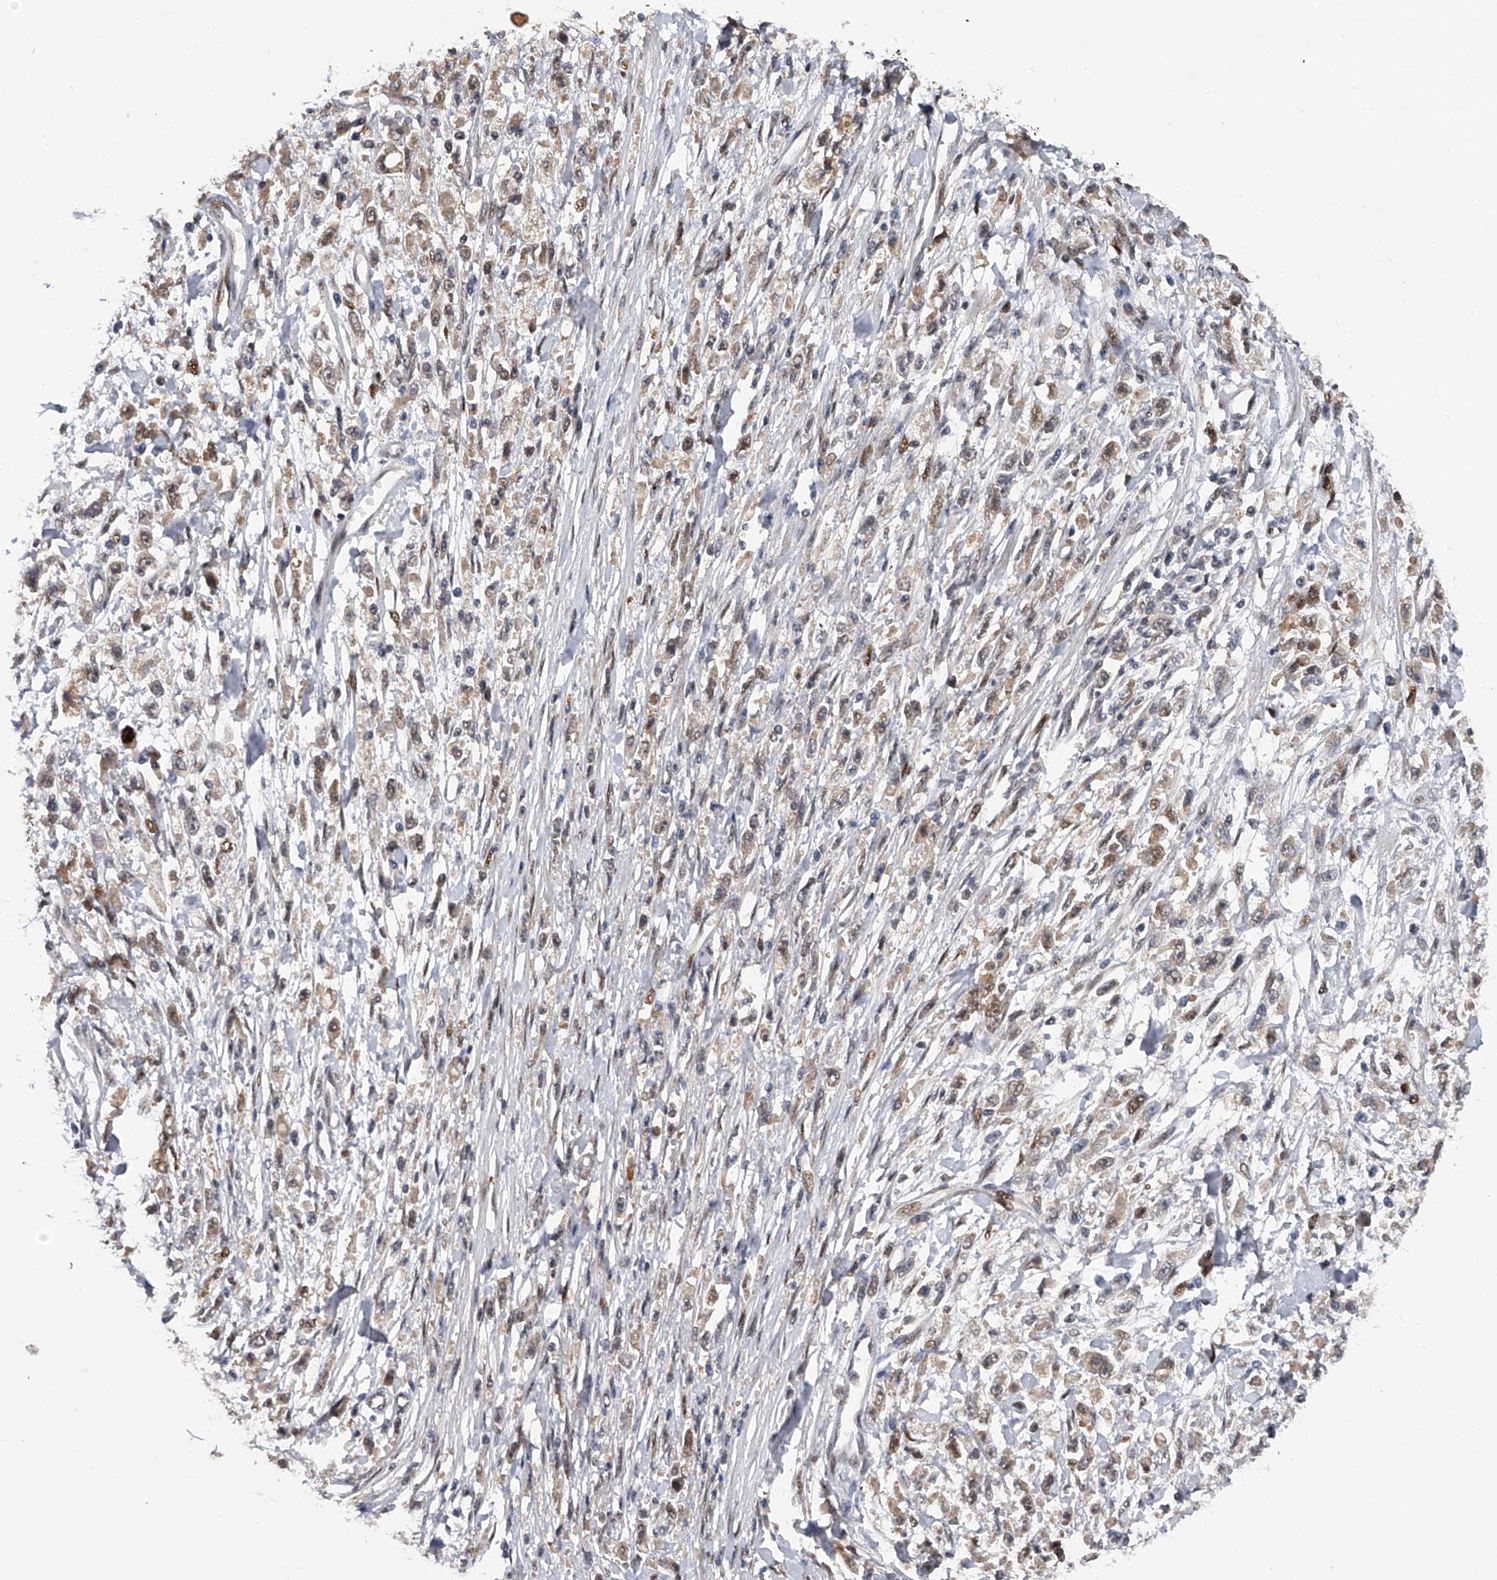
{"staining": {"intensity": "weak", "quantity": "<25%", "location": "cytoplasmic/membranous,nuclear"}, "tissue": "stomach cancer", "cell_type": "Tumor cells", "image_type": "cancer", "snomed": [{"axis": "morphology", "description": "Adenocarcinoma, NOS"}, {"axis": "topography", "description": "Stomach"}], "caption": "IHC of human adenocarcinoma (stomach) demonstrates no staining in tumor cells. Nuclei are stained in blue.", "gene": "RWDD2A", "patient": {"sex": "female", "age": 59}}